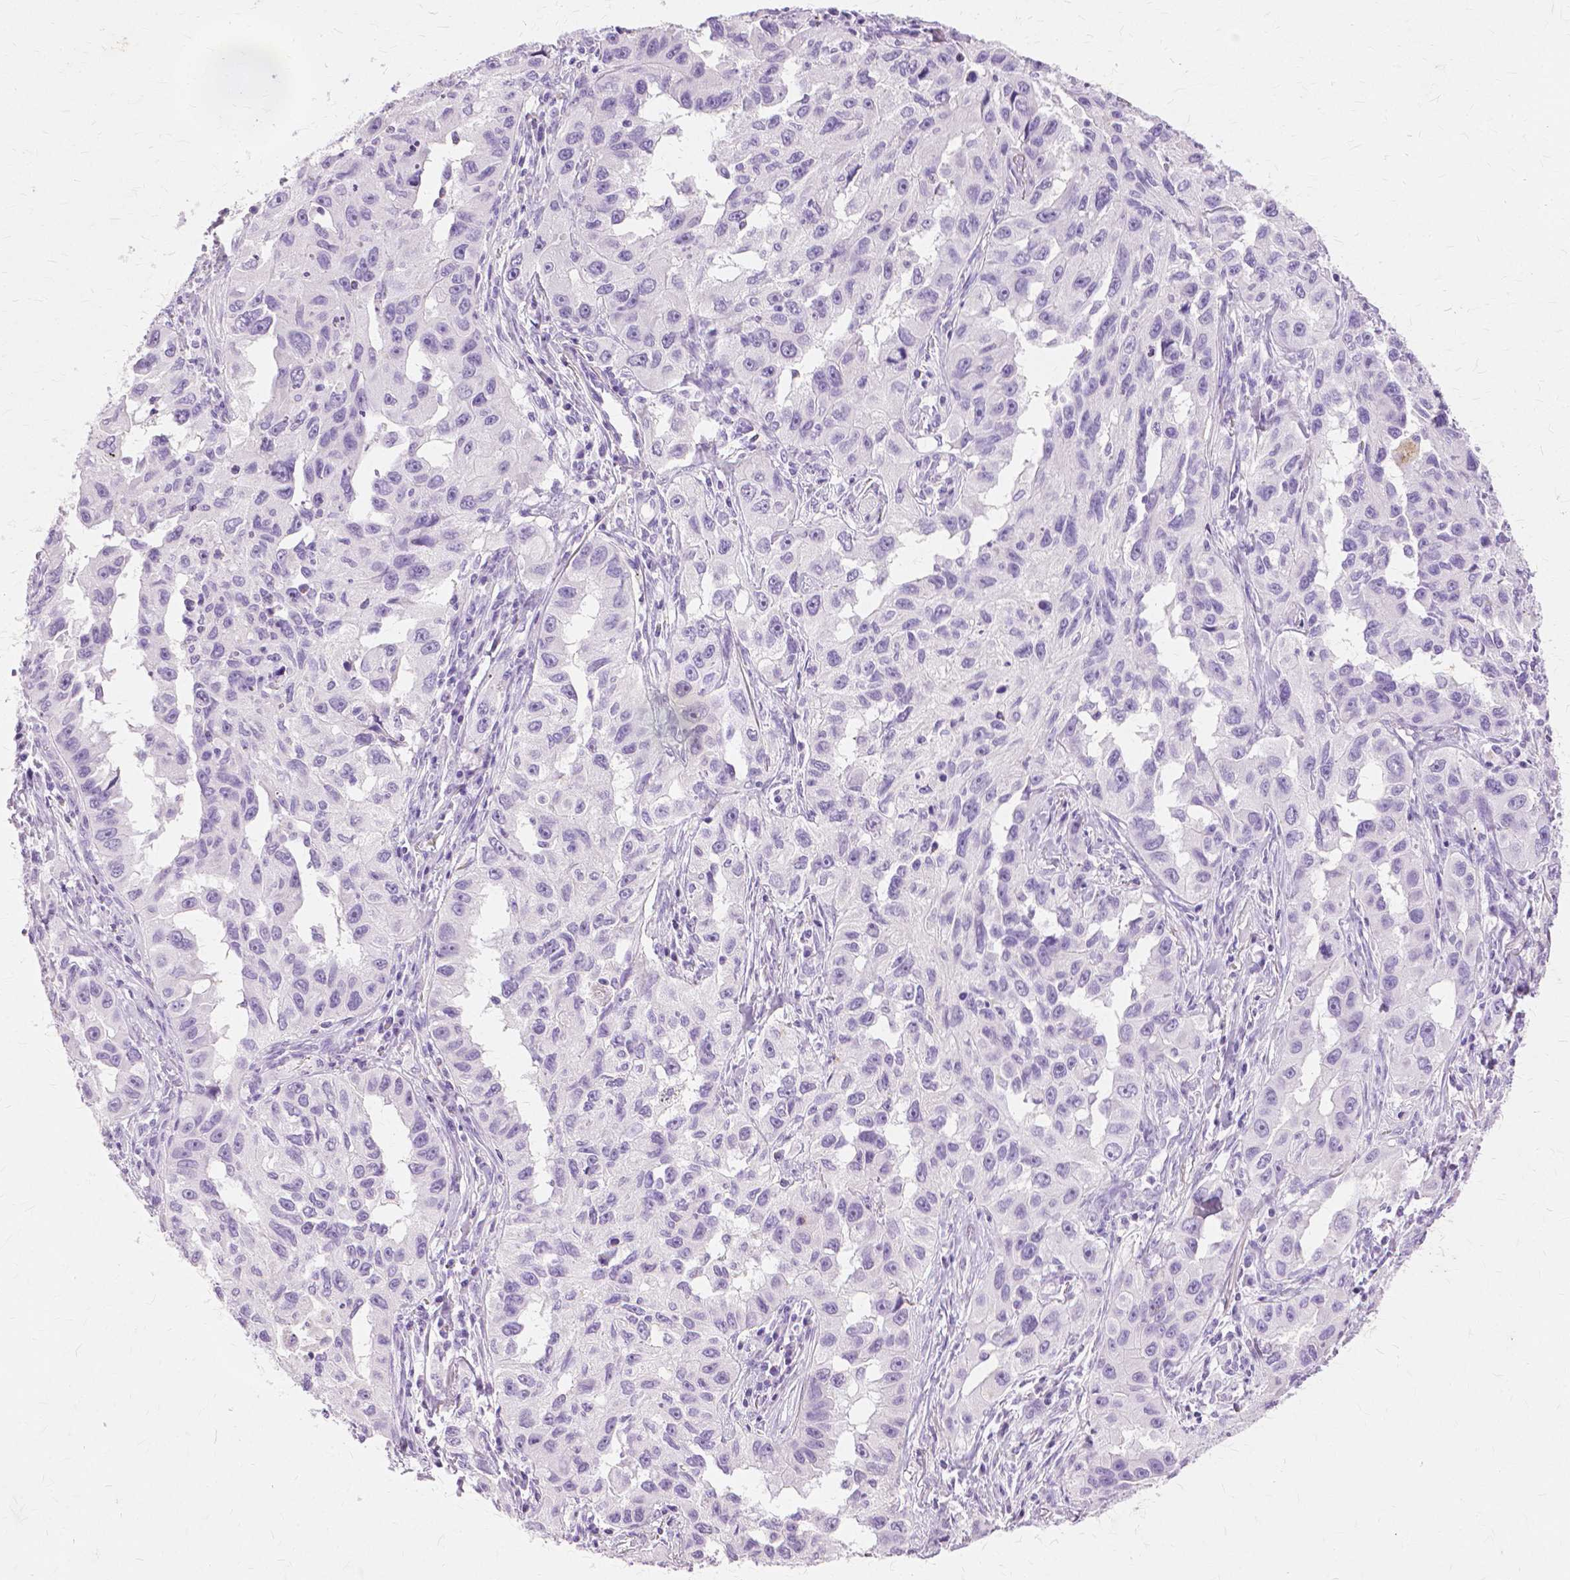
{"staining": {"intensity": "negative", "quantity": "none", "location": "none"}, "tissue": "lung cancer", "cell_type": "Tumor cells", "image_type": "cancer", "snomed": [{"axis": "morphology", "description": "Adenocarcinoma, NOS"}, {"axis": "topography", "description": "Lung"}], "caption": "Tumor cells show no significant expression in lung cancer (adenocarcinoma).", "gene": "TGM1", "patient": {"sex": "female", "age": 73}}